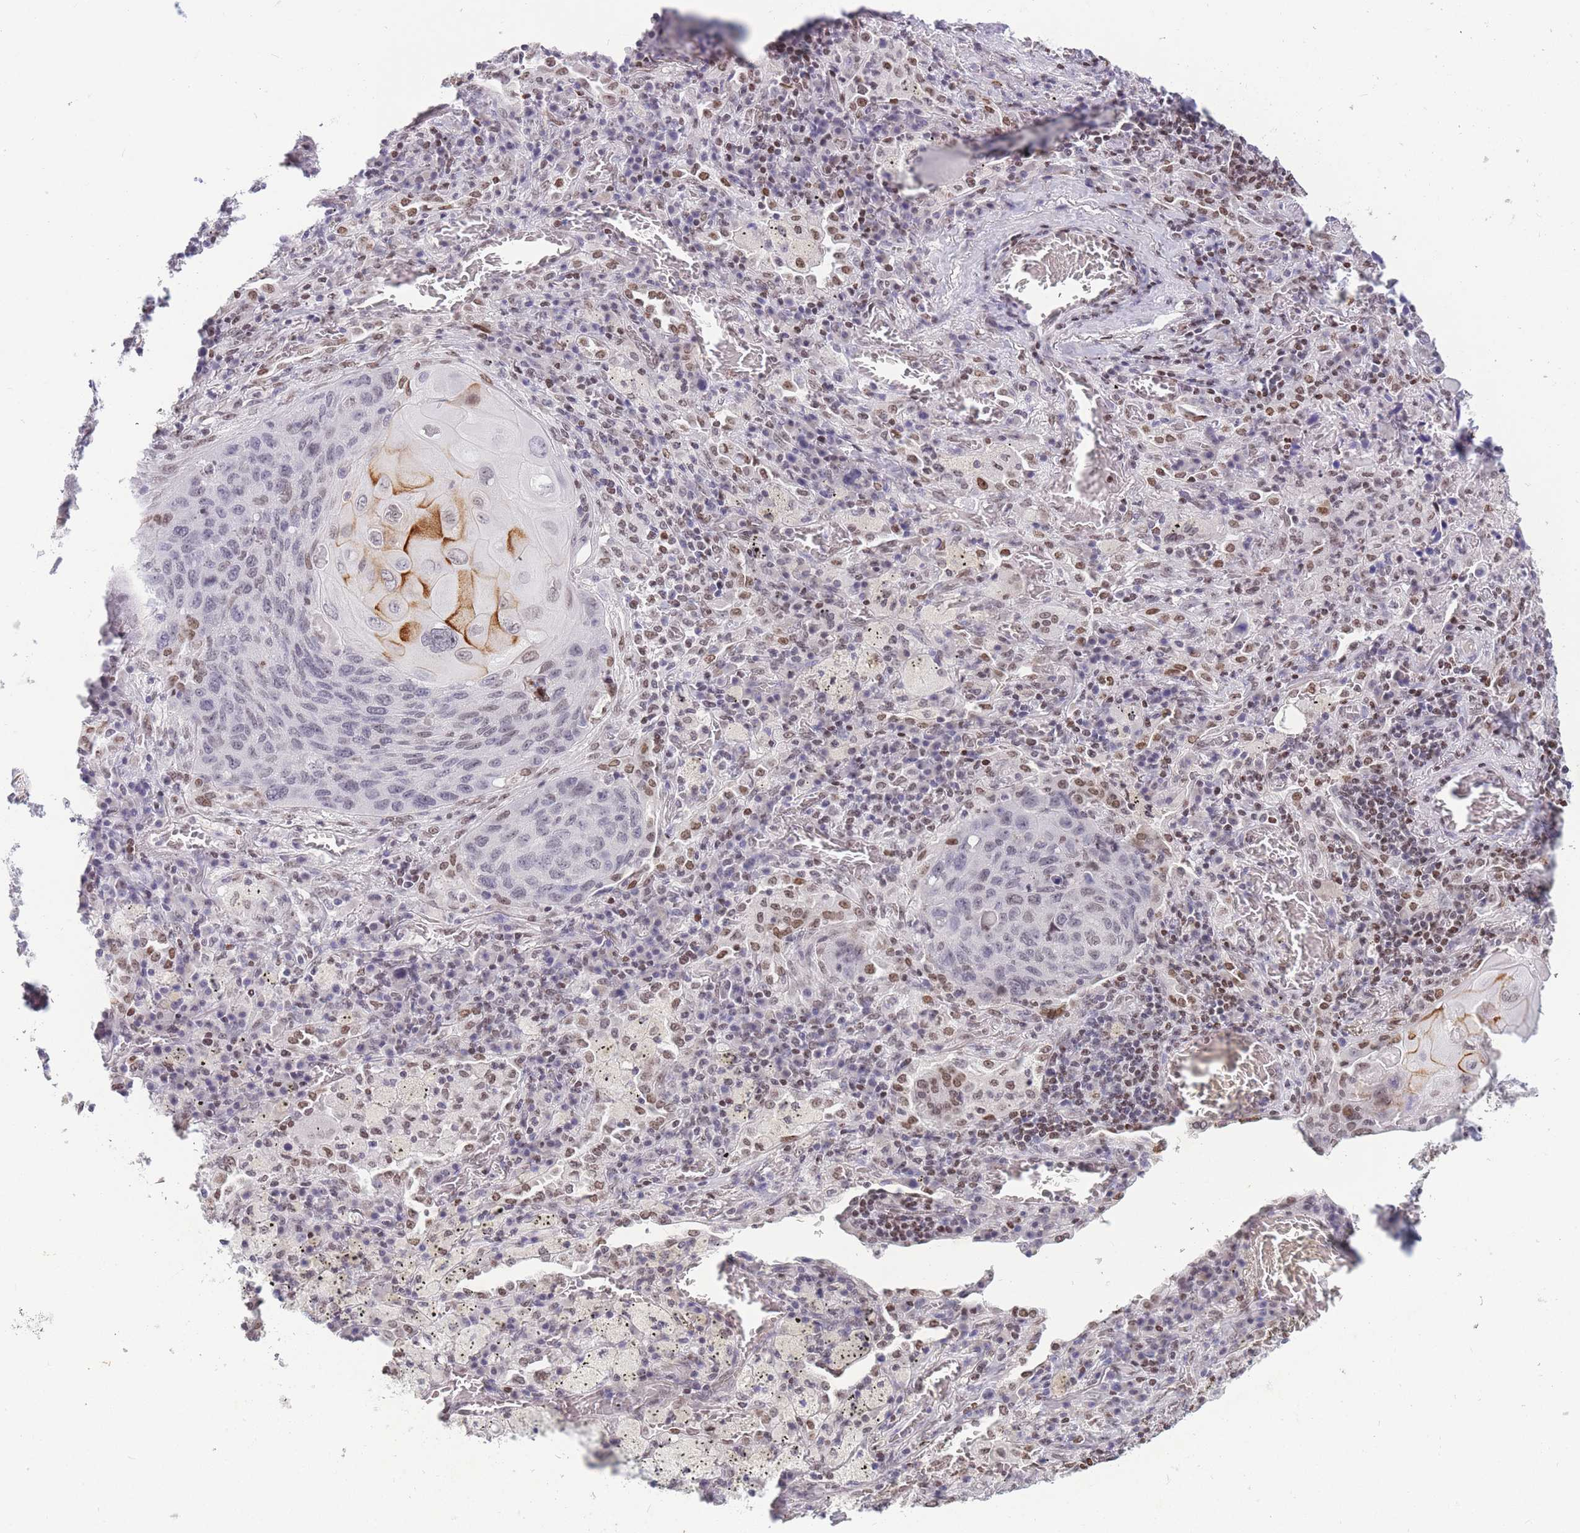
{"staining": {"intensity": "moderate", "quantity": "<25%", "location": "cytoplasmic/membranous,nuclear"}, "tissue": "lung cancer", "cell_type": "Tumor cells", "image_type": "cancer", "snomed": [{"axis": "morphology", "description": "Squamous cell carcinoma, NOS"}, {"axis": "topography", "description": "Lung"}], "caption": "High-power microscopy captured an immunohistochemistry image of lung squamous cell carcinoma, revealing moderate cytoplasmic/membranous and nuclear staining in approximately <25% of tumor cells. Nuclei are stained in blue.", "gene": "HMGN1", "patient": {"sex": "female", "age": 63}}